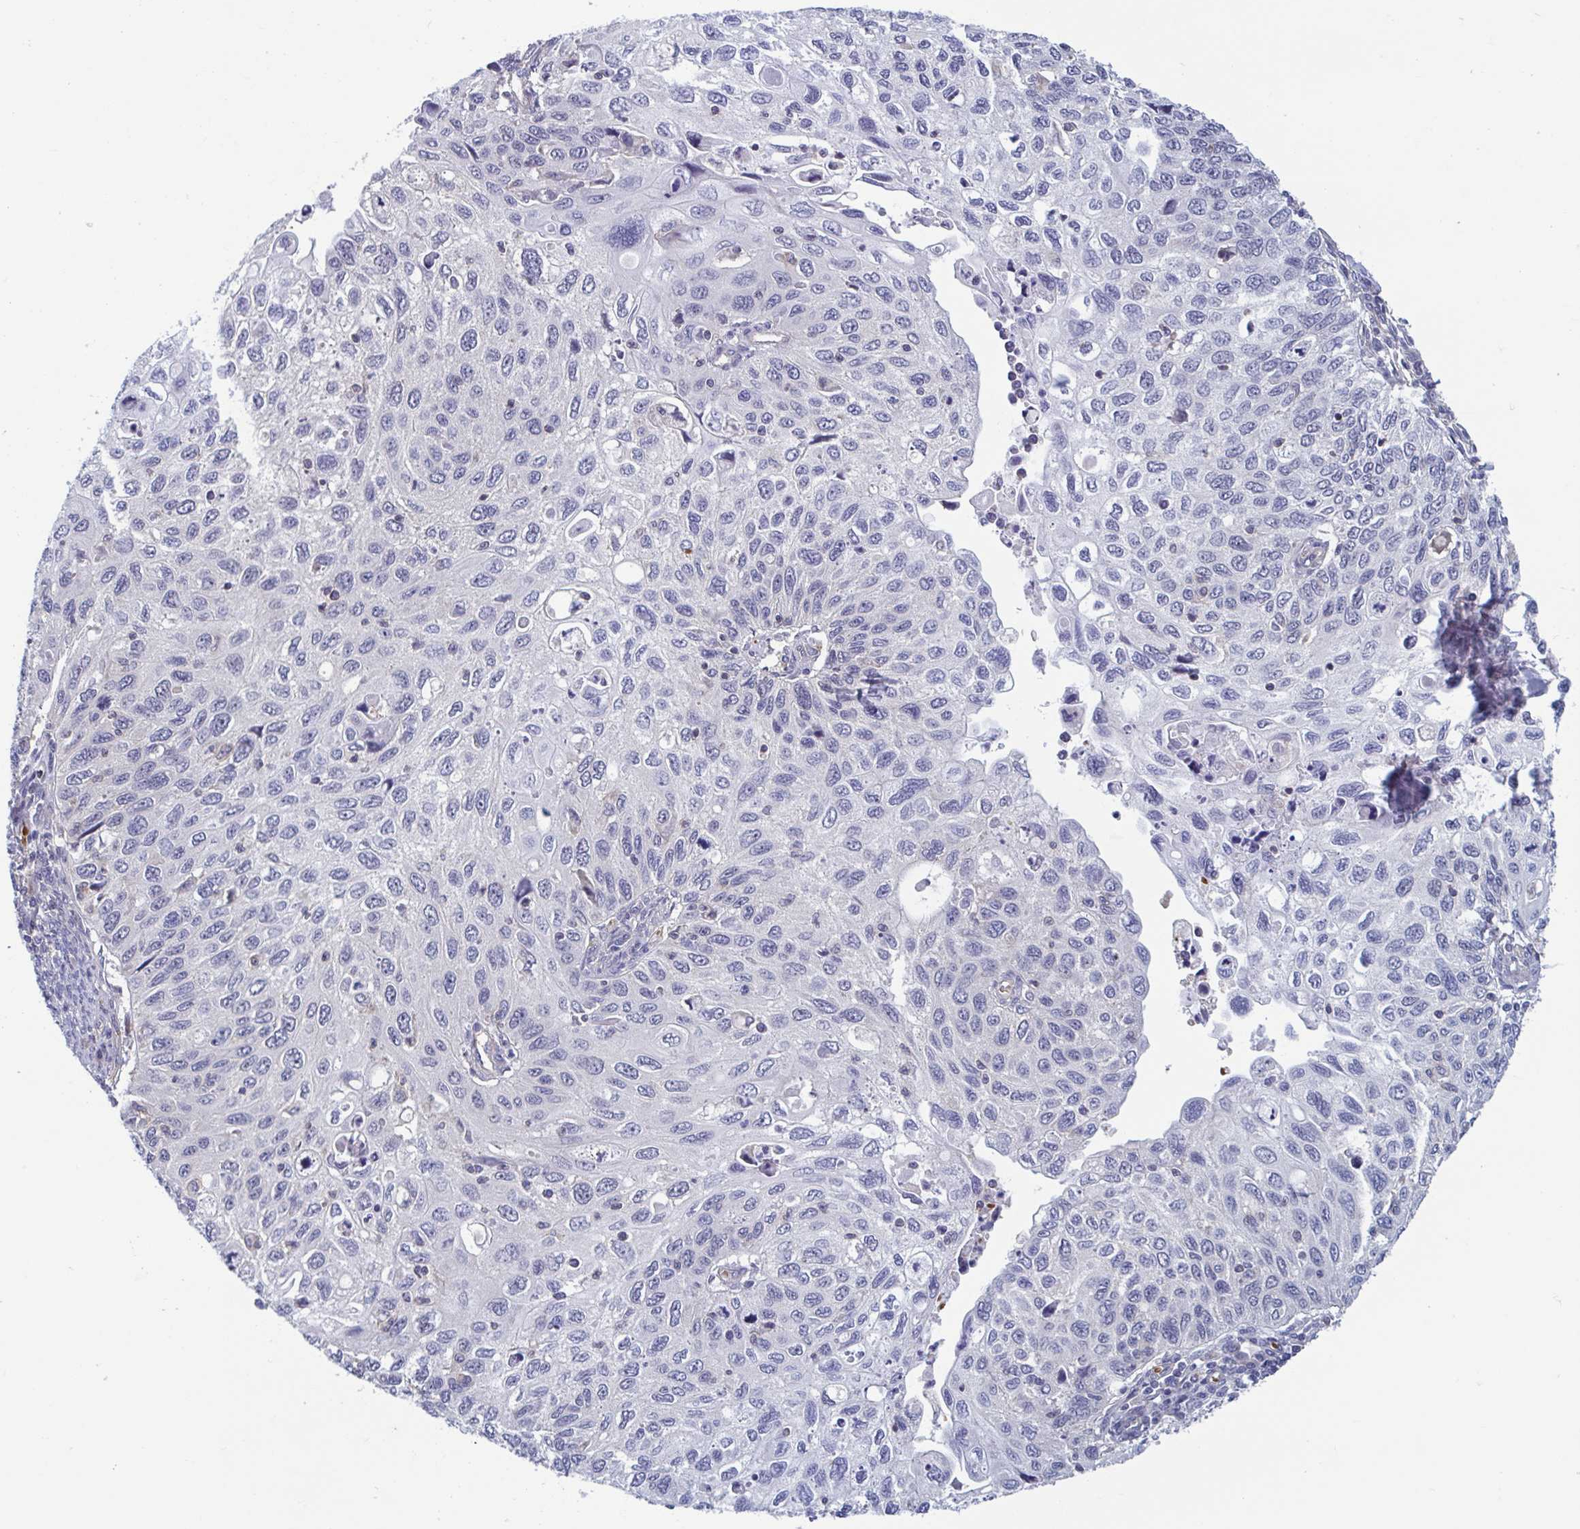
{"staining": {"intensity": "negative", "quantity": "none", "location": "none"}, "tissue": "cervical cancer", "cell_type": "Tumor cells", "image_type": "cancer", "snomed": [{"axis": "morphology", "description": "Squamous cell carcinoma, NOS"}, {"axis": "topography", "description": "Cervix"}], "caption": "DAB immunohistochemical staining of squamous cell carcinoma (cervical) shows no significant staining in tumor cells.", "gene": "LRRC38", "patient": {"sex": "female", "age": 70}}